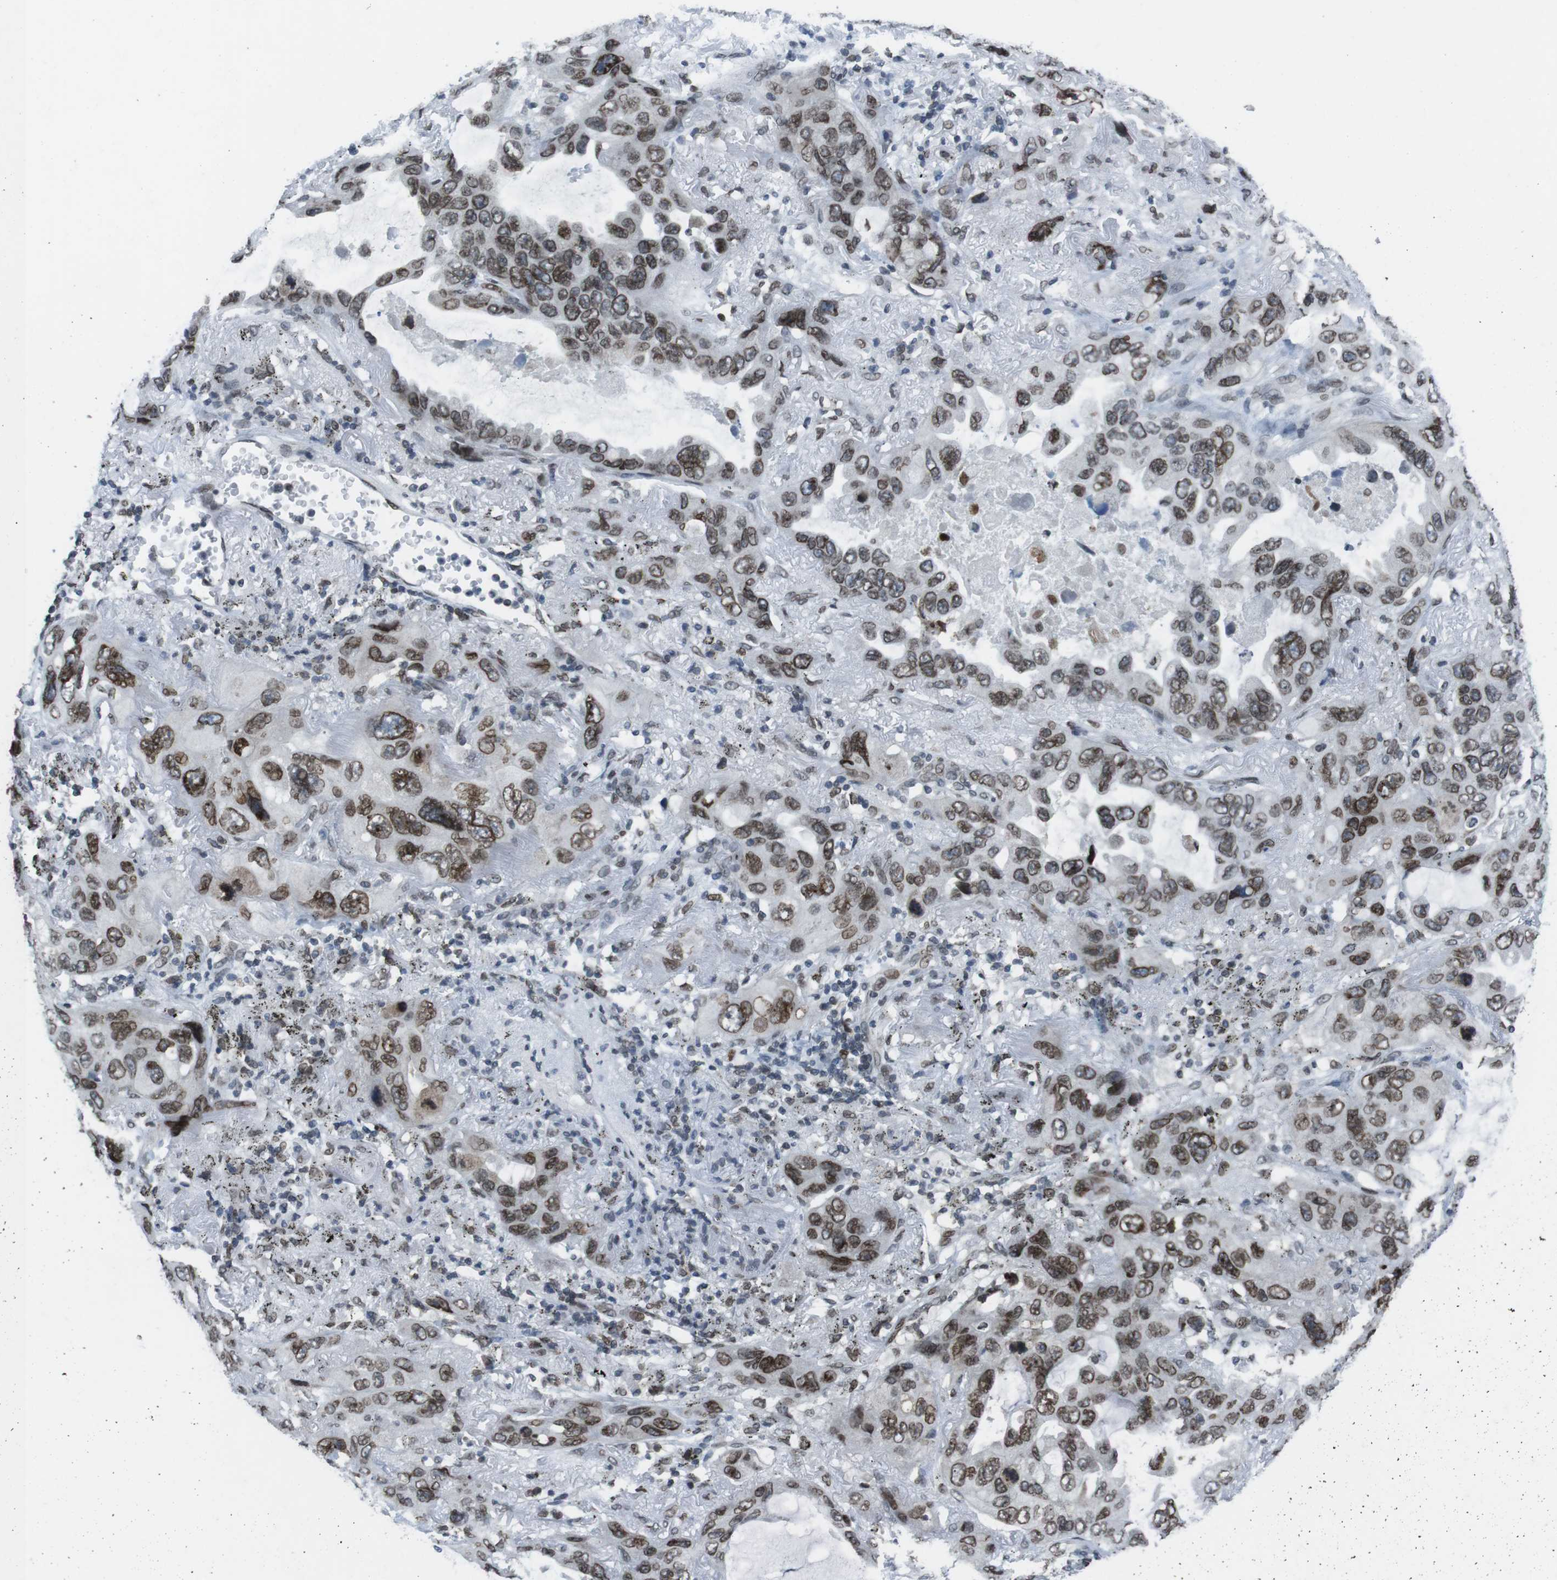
{"staining": {"intensity": "strong", "quantity": ">75%", "location": "cytoplasmic/membranous,nuclear"}, "tissue": "lung cancer", "cell_type": "Tumor cells", "image_type": "cancer", "snomed": [{"axis": "morphology", "description": "Squamous cell carcinoma, NOS"}, {"axis": "topography", "description": "Lung"}], "caption": "IHC photomicrograph of neoplastic tissue: human lung cancer (squamous cell carcinoma) stained using IHC reveals high levels of strong protein expression localized specifically in the cytoplasmic/membranous and nuclear of tumor cells, appearing as a cytoplasmic/membranous and nuclear brown color.", "gene": "MAD1L1", "patient": {"sex": "female", "age": 73}}